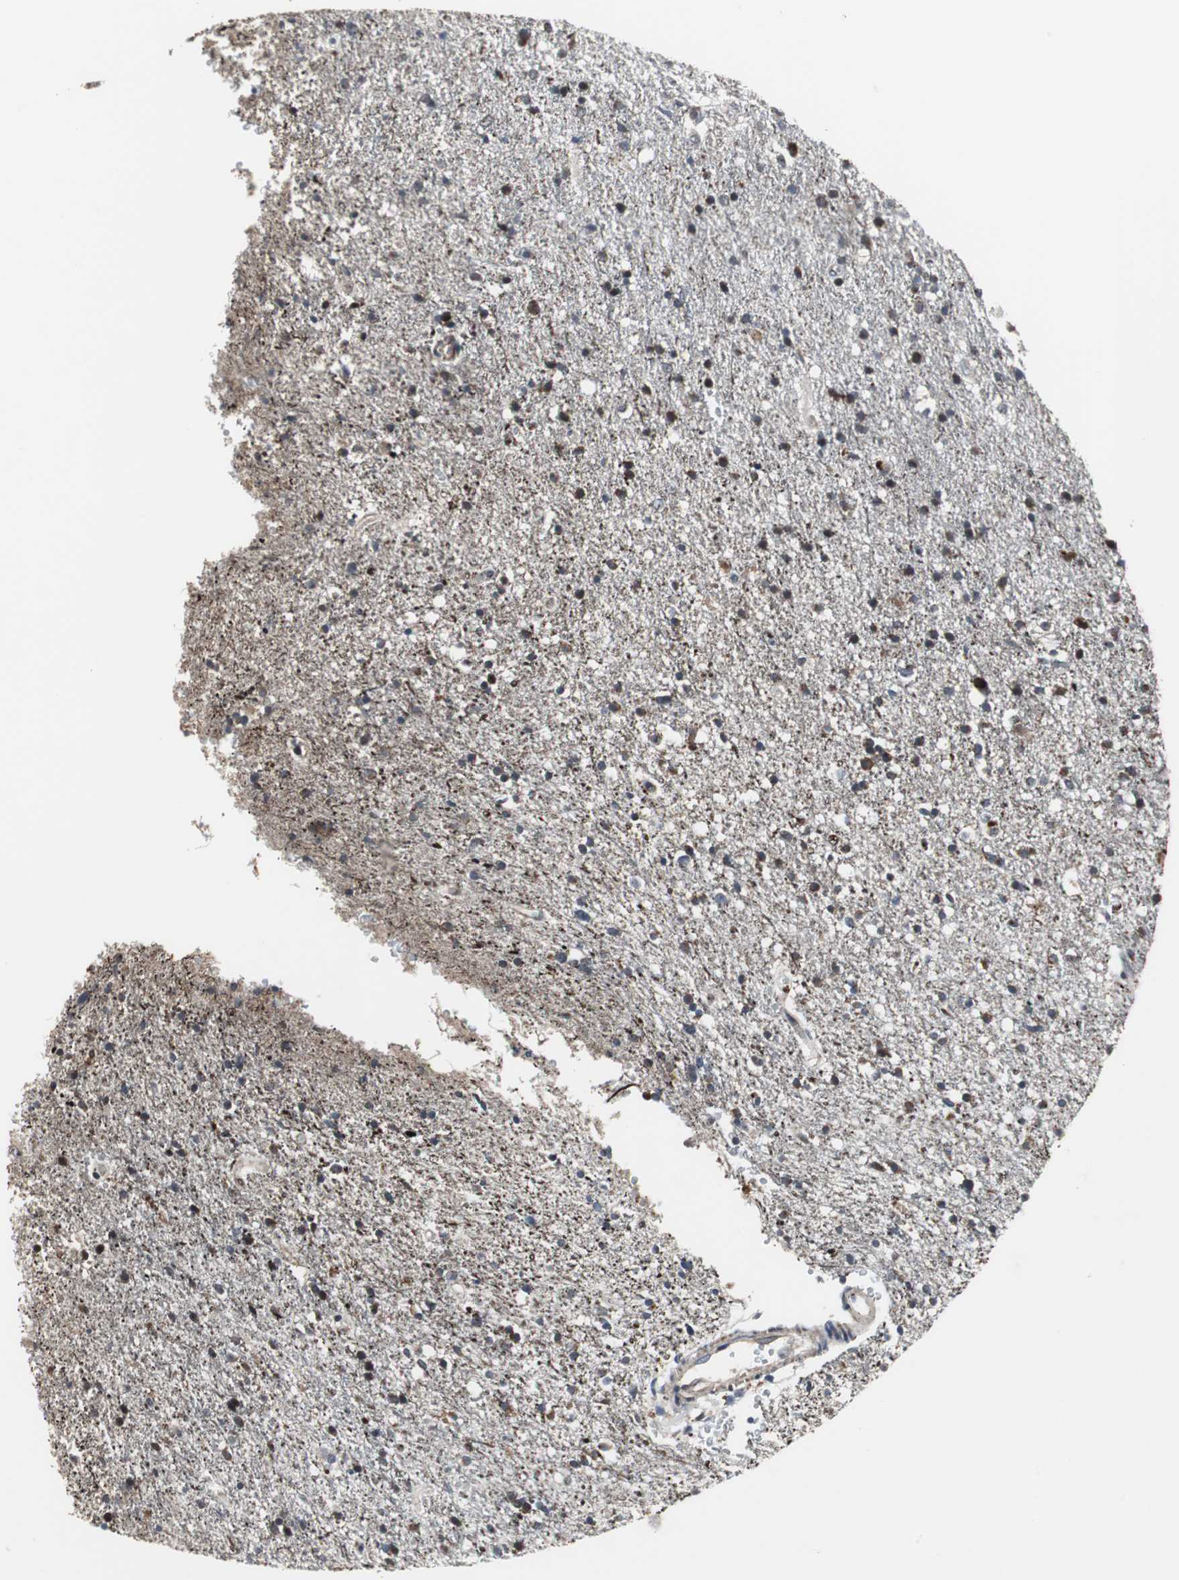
{"staining": {"intensity": "strong", "quantity": "25%-75%", "location": "cytoplasmic/membranous"}, "tissue": "glioma", "cell_type": "Tumor cells", "image_type": "cancer", "snomed": [{"axis": "morphology", "description": "Glioma, malignant, High grade"}, {"axis": "topography", "description": "Brain"}], "caption": "A photomicrograph of glioma stained for a protein demonstrates strong cytoplasmic/membranous brown staining in tumor cells. (brown staining indicates protein expression, while blue staining denotes nuclei).", "gene": "MRPL40", "patient": {"sex": "male", "age": 33}}